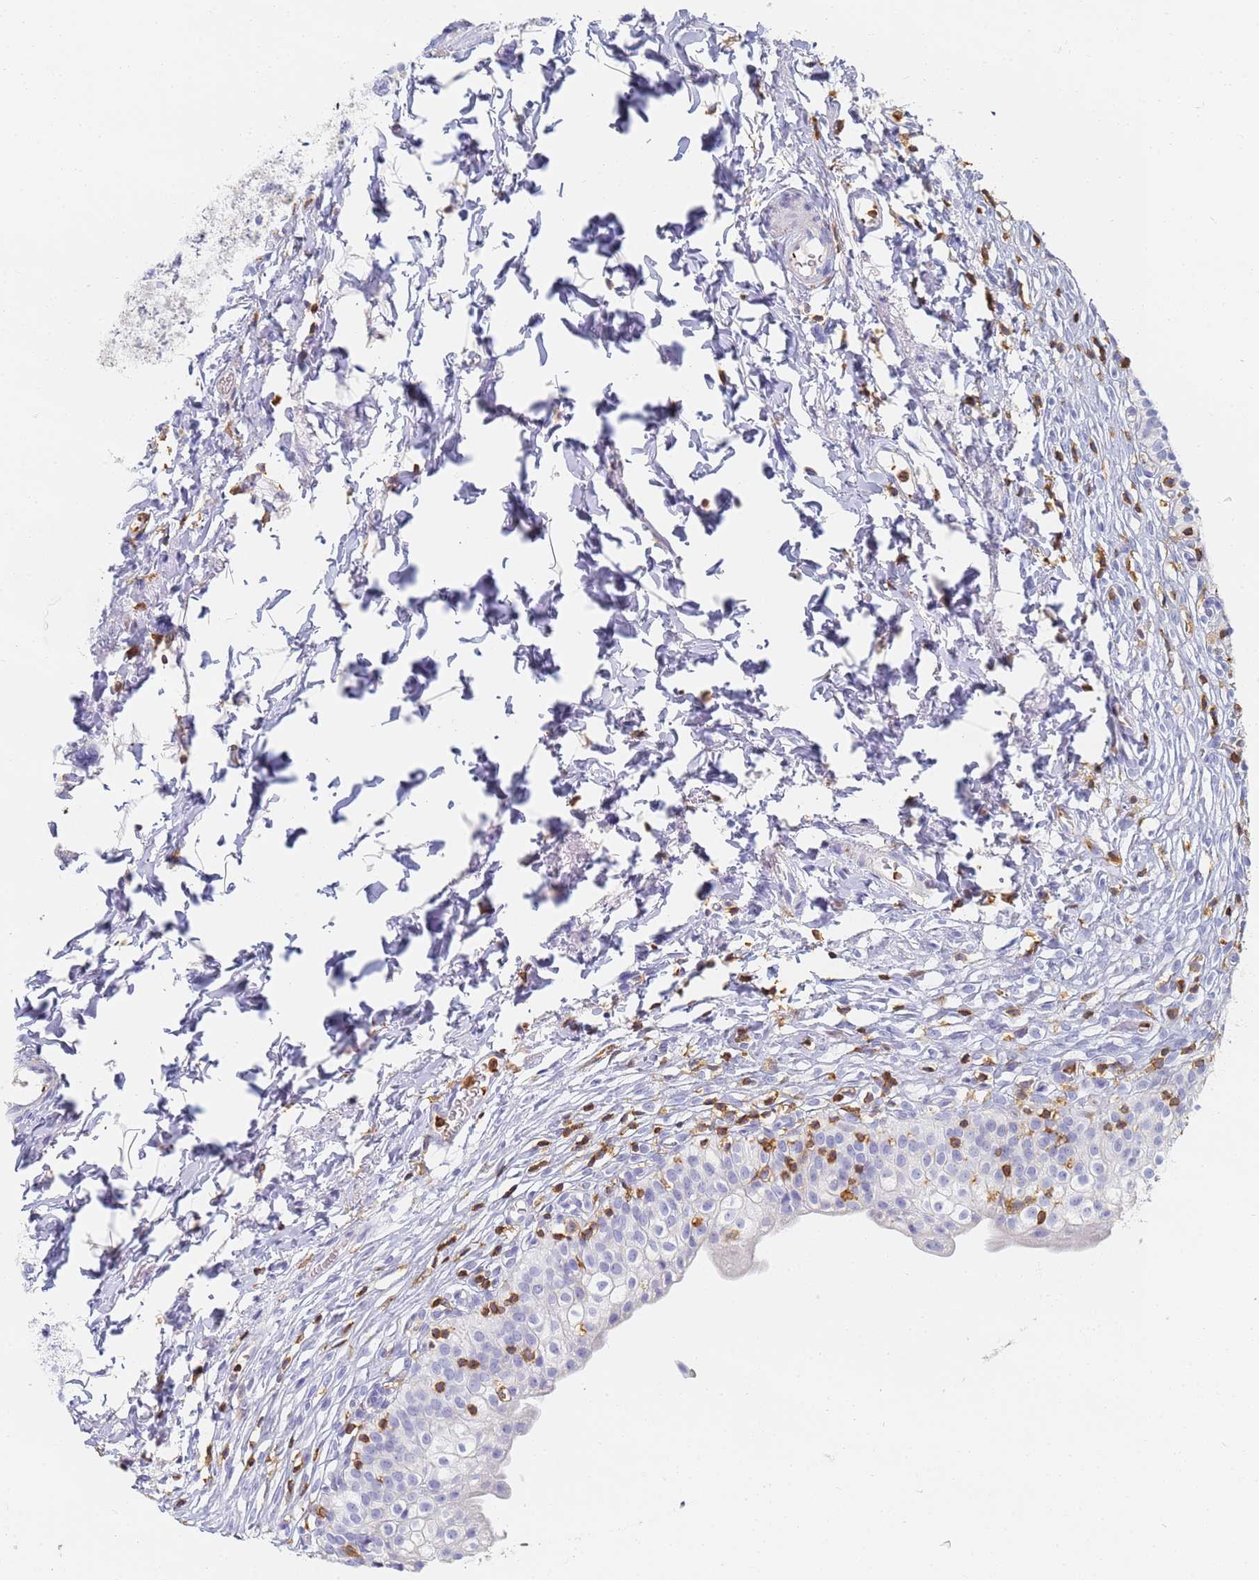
{"staining": {"intensity": "negative", "quantity": "none", "location": "none"}, "tissue": "urinary bladder", "cell_type": "Urothelial cells", "image_type": "normal", "snomed": [{"axis": "morphology", "description": "Normal tissue, NOS"}, {"axis": "topography", "description": "Urinary bladder"}], "caption": "Photomicrograph shows no protein expression in urothelial cells of normal urinary bladder. The staining was performed using DAB to visualize the protein expression in brown, while the nuclei were stained in blue with hematoxylin (Magnification: 20x).", "gene": "BIN2", "patient": {"sex": "male", "age": 55}}